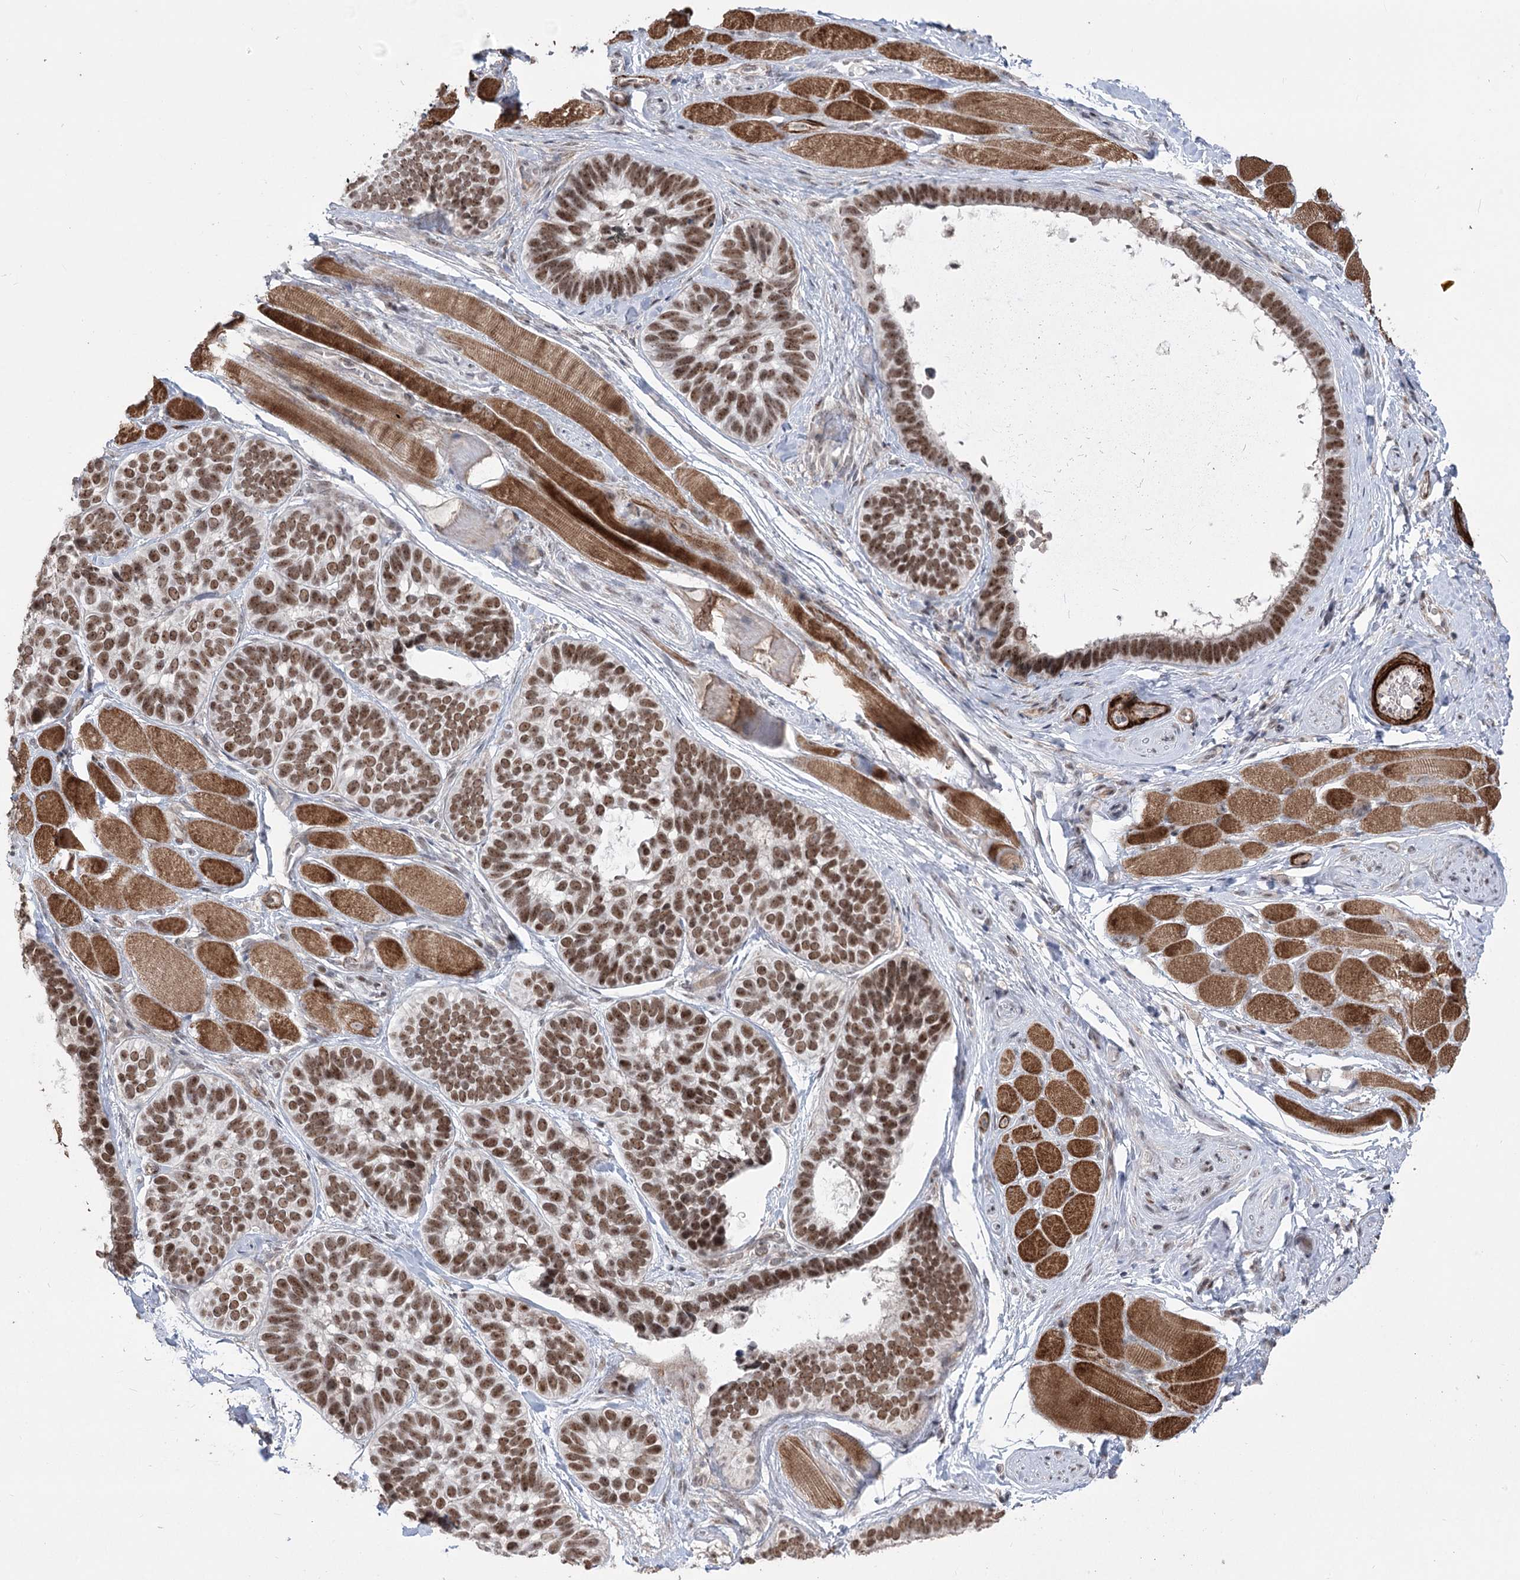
{"staining": {"intensity": "moderate", "quantity": ">75%", "location": "nuclear"}, "tissue": "skin cancer", "cell_type": "Tumor cells", "image_type": "cancer", "snomed": [{"axis": "morphology", "description": "Basal cell carcinoma"}, {"axis": "topography", "description": "Skin"}], "caption": "IHC staining of skin cancer, which reveals medium levels of moderate nuclear expression in about >75% of tumor cells indicating moderate nuclear protein expression. The staining was performed using DAB (3,3'-diaminobenzidine) (brown) for protein detection and nuclei were counterstained in hematoxylin (blue).", "gene": "ZSCAN23", "patient": {"sex": "male", "age": 62}}